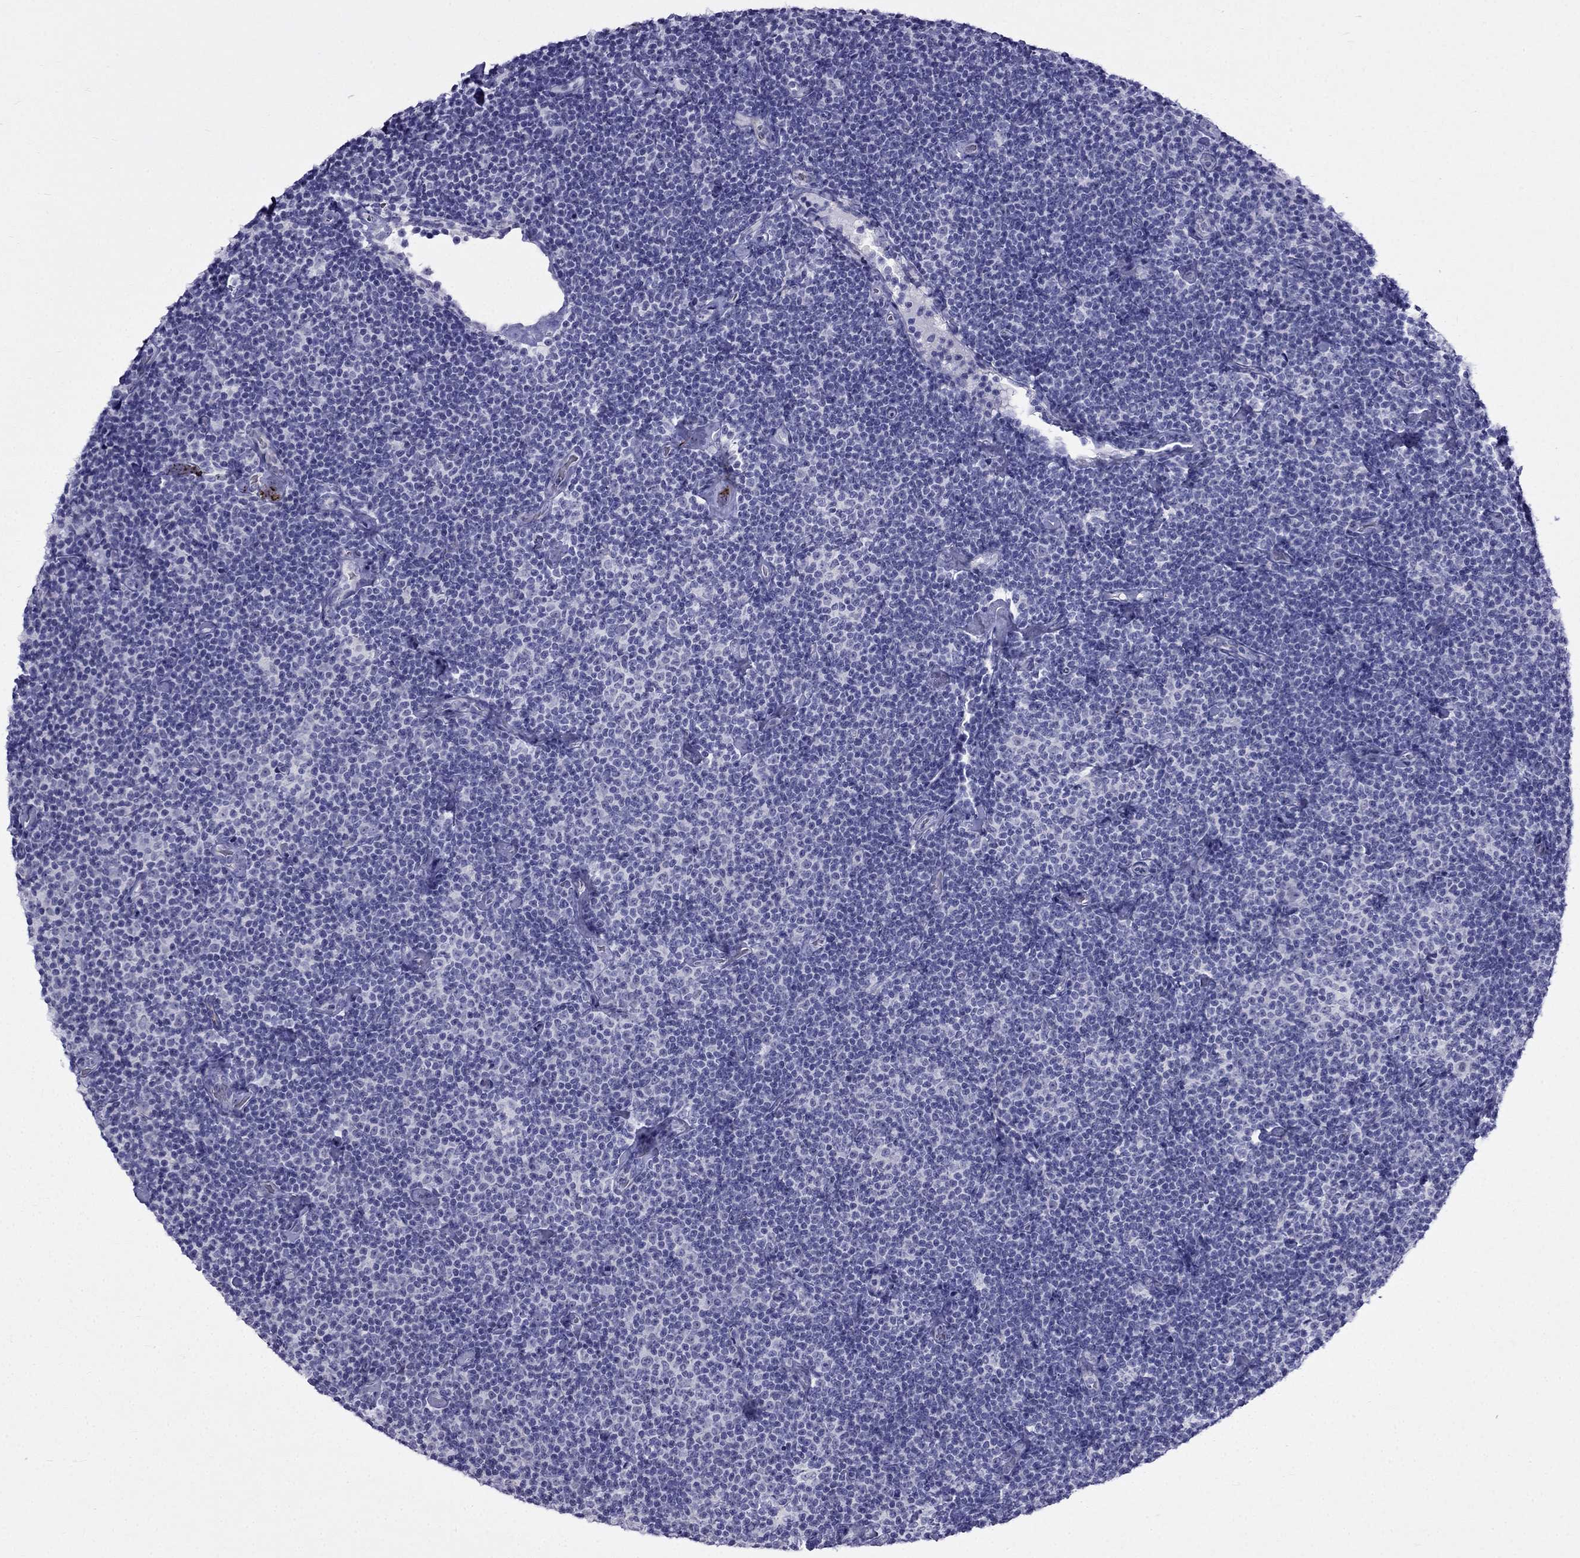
{"staining": {"intensity": "negative", "quantity": "none", "location": "none"}, "tissue": "lymphoma", "cell_type": "Tumor cells", "image_type": "cancer", "snomed": [{"axis": "morphology", "description": "Malignant lymphoma, non-Hodgkin's type, Low grade"}, {"axis": "topography", "description": "Lymph node"}], "caption": "Malignant lymphoma, non-Hodgkin's type (low-grade) stained for a protein using IHC shows no positivity tumor cells.", "gene": "MGP", "patient": {"sex": "male", "age": 81}}